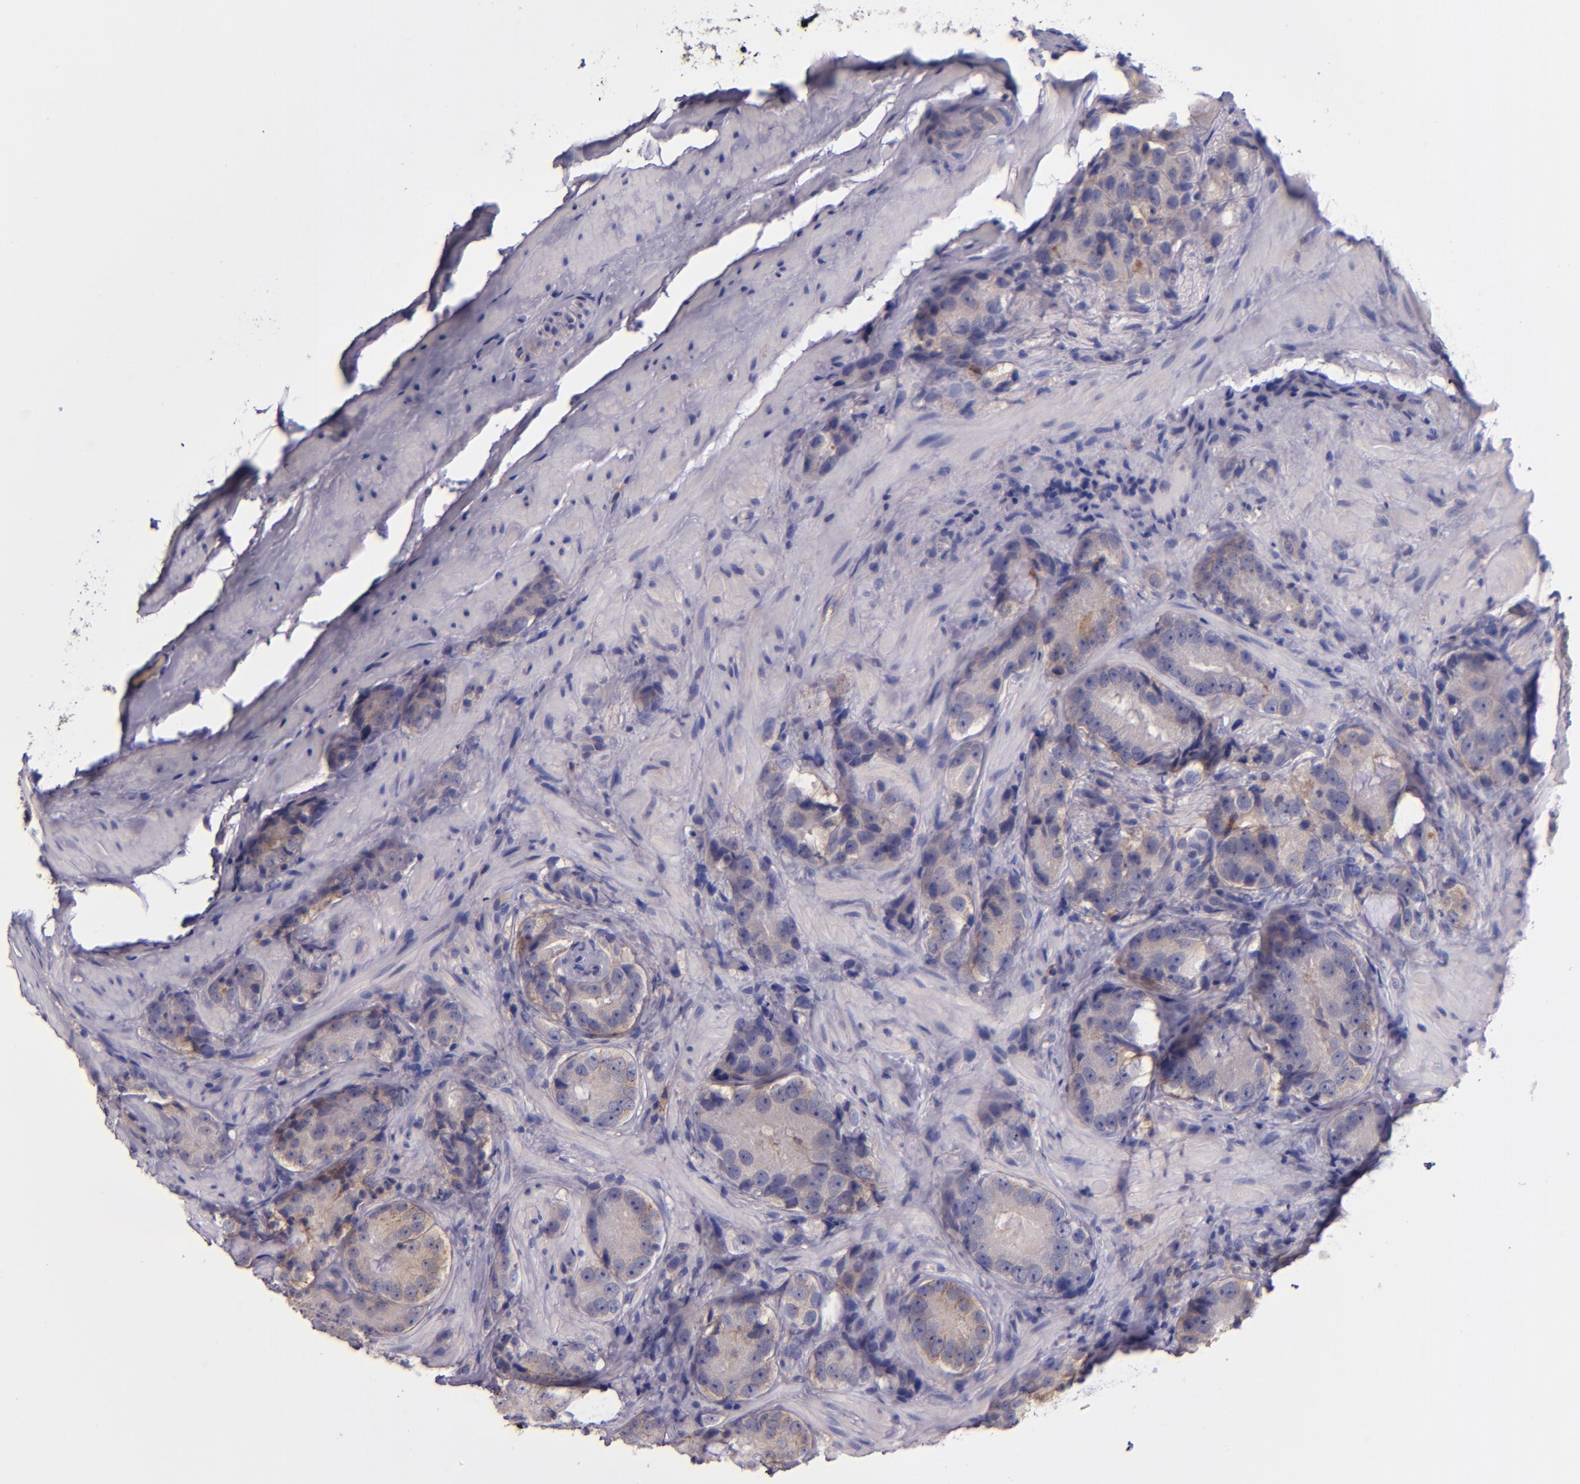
{"staining": {"intensity": "weak", "quantity": "25%-75%", "location": "cytoplasmic/membranous"}, "tissue": "prostate cancer", "cell_type": "Tumor cells", "image_type": "cancer", "snomed": [{"axis": "morphology", "description": "Adenocarcinoma, High grade"}, {"axis": "topography", "description": "Prostate"}], "caption": "Immunohistochemical staining of human prostate cancer (high-grade adenocarcinoma) shows low levels of weak cytoplasmic/membranous protein positivity in approximately 25%-75% of tumor cells. The protein is shown in brown color, while the nuclei are stained blue.", "gene": "C5AR1", "patient": {"sex": "male", "age": 70}}